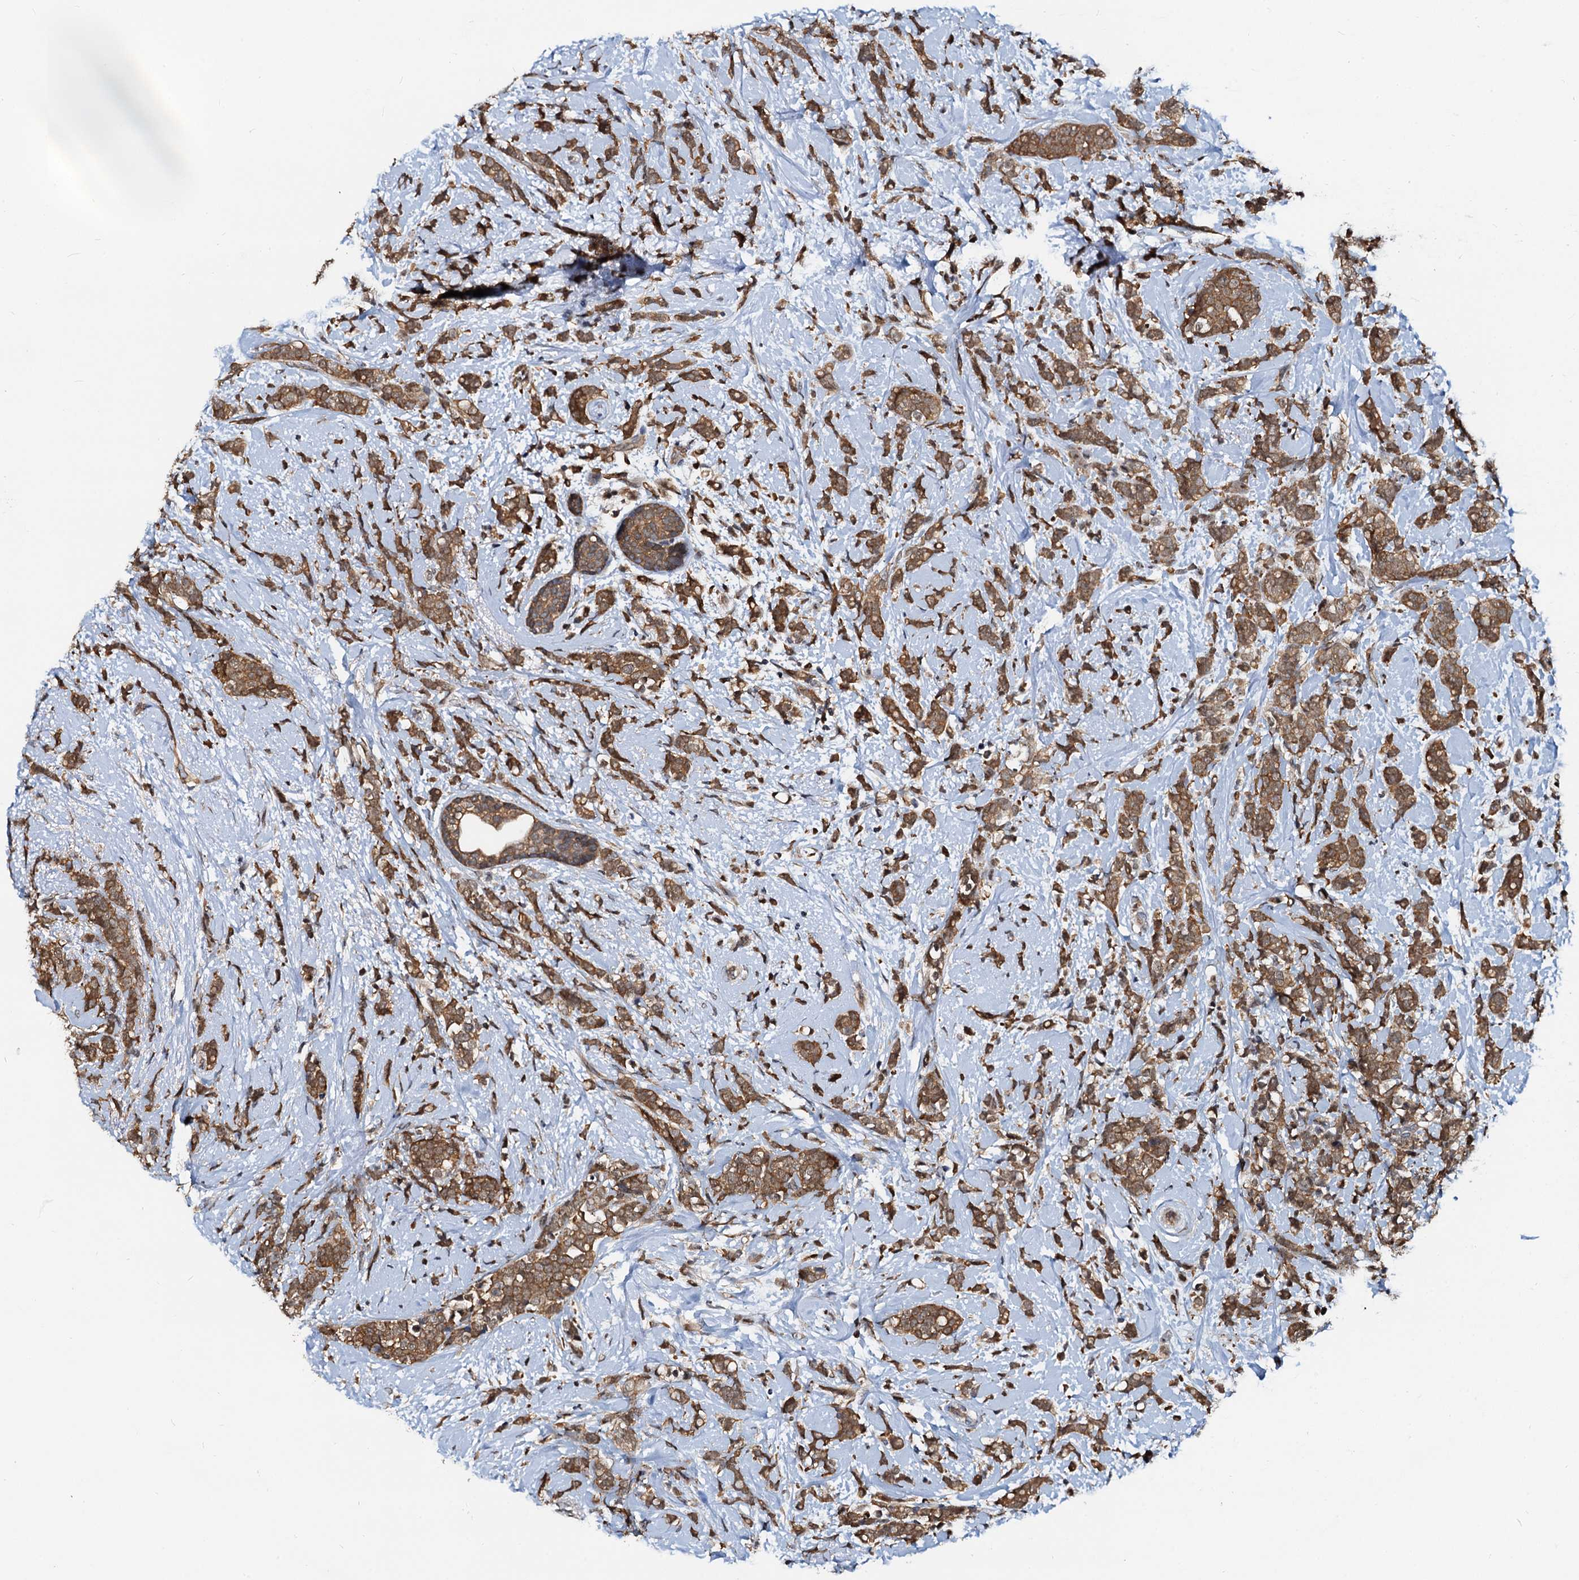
{"staining": {"intensity": "strong", "quantity": ">75%", "location": "cytoplasmic/membranous"}, "tissue": "breast cancer", "cell_type": "Tumor cells", "image_type": "cancer", "snomed": [{"axis": "morphology", "description": "Lobular carcinoma"}, {"axis": "topography", "description": "Breast"}], "caption": "This histopathology image shows immunohistochemistry (IHC) staining of human lobular carcinoma (breast), with high strong cytoplasmic/membranous positivity in approximately >75% of tumor cells.", "gene": "PTGES3", "patient": {"sex": "female", "age": 58}}